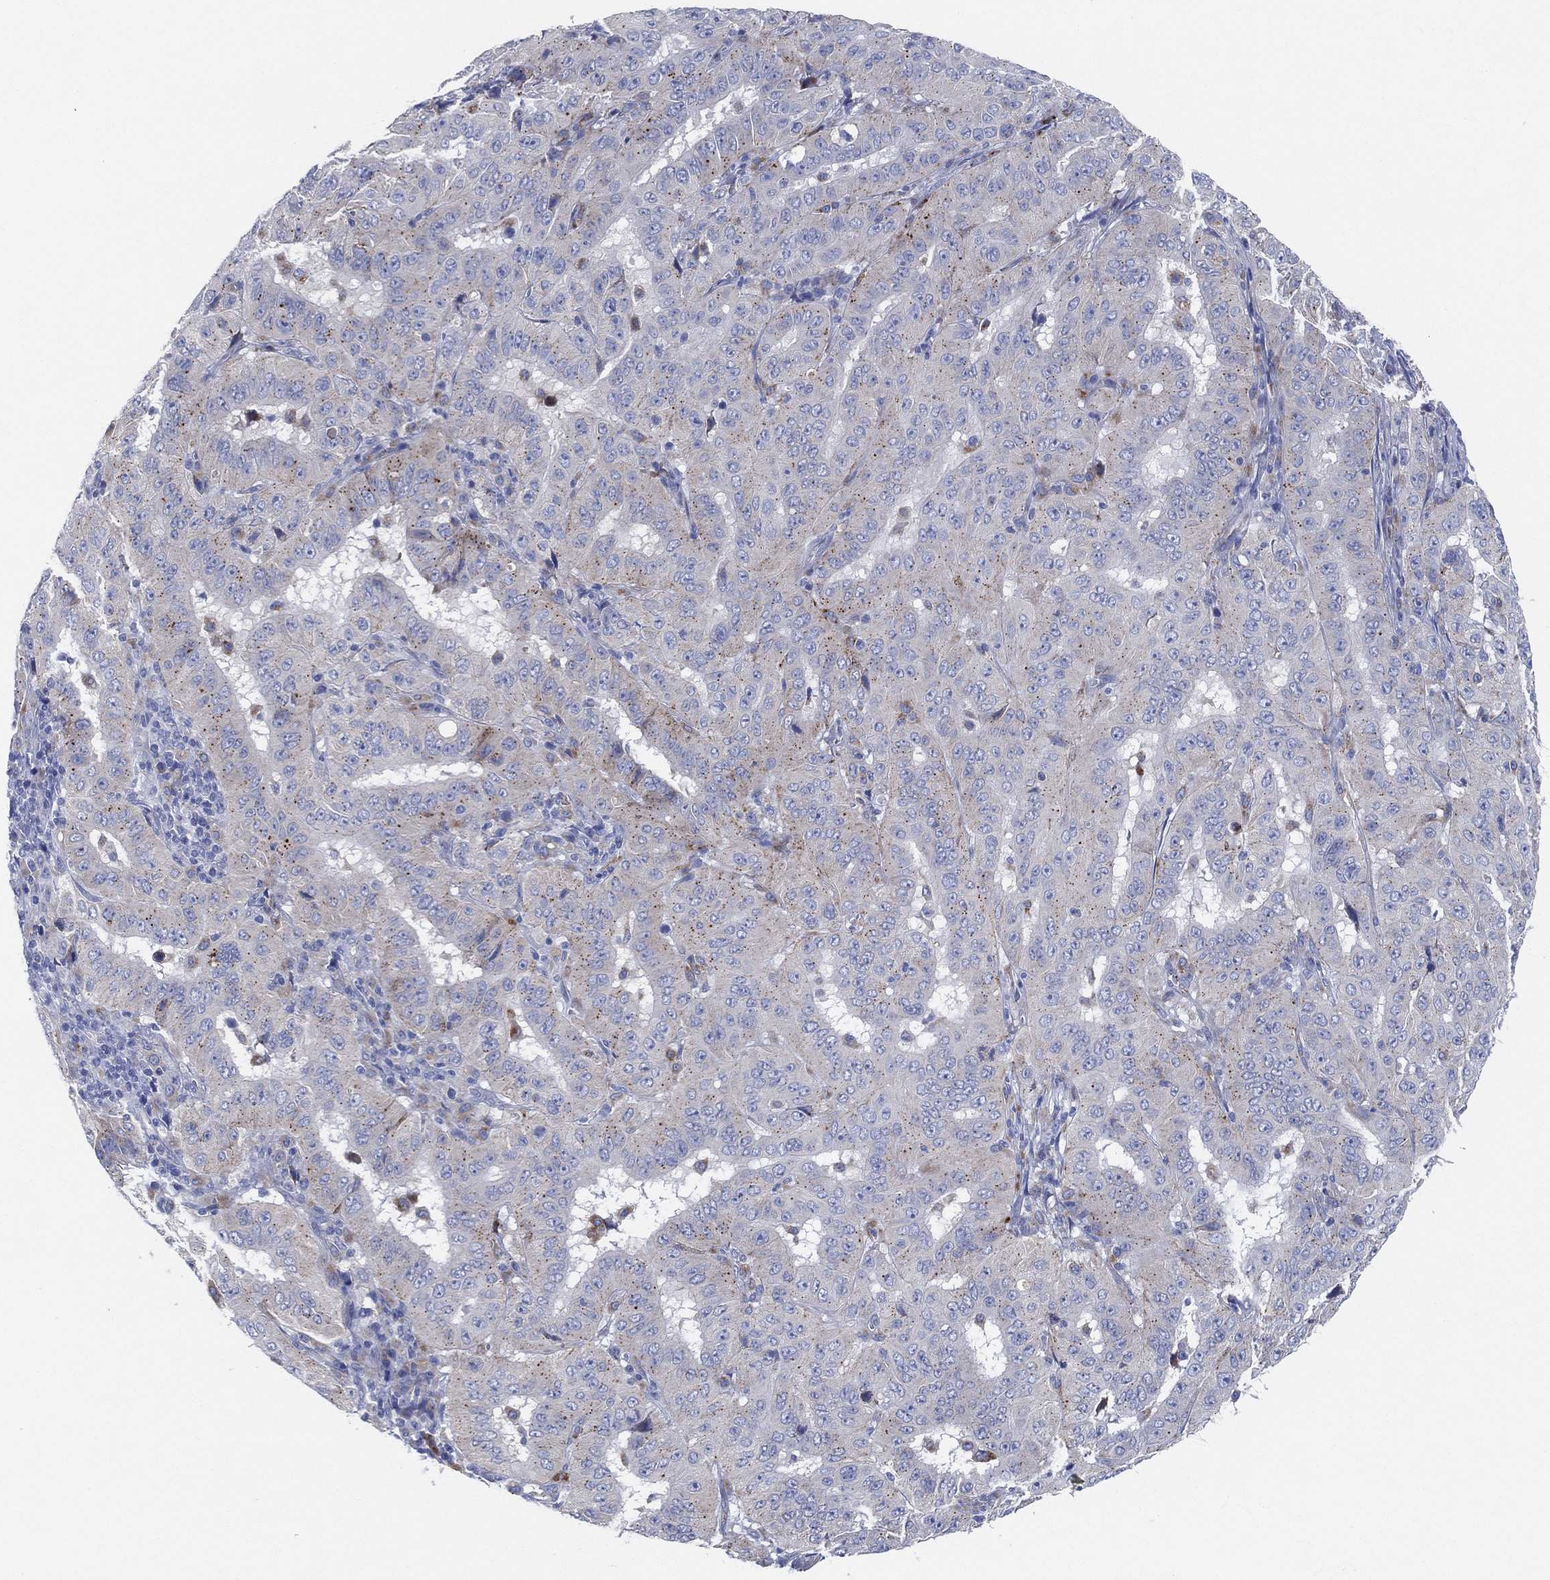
{"staining": {"intensity": "weak", "quantity": "<25%", "location": "cytoplasmic/membranous"}, "tissue": "pancreatic cancer", "cell_type": "Tumor cells", "image_type": "cancer", "snomed": [{"axis": "morphology", "description": "Adenocarcinoma, NOS"}, {"axis": "topography", "description": "Pancreas"}], "caption": "Human pancreatic cancer stained for a protein using immunohistochemistry (IHC) shows no expression in tumor cells.", "gene": "GALNS", "patient": {"sex": "male", "age": 63}}